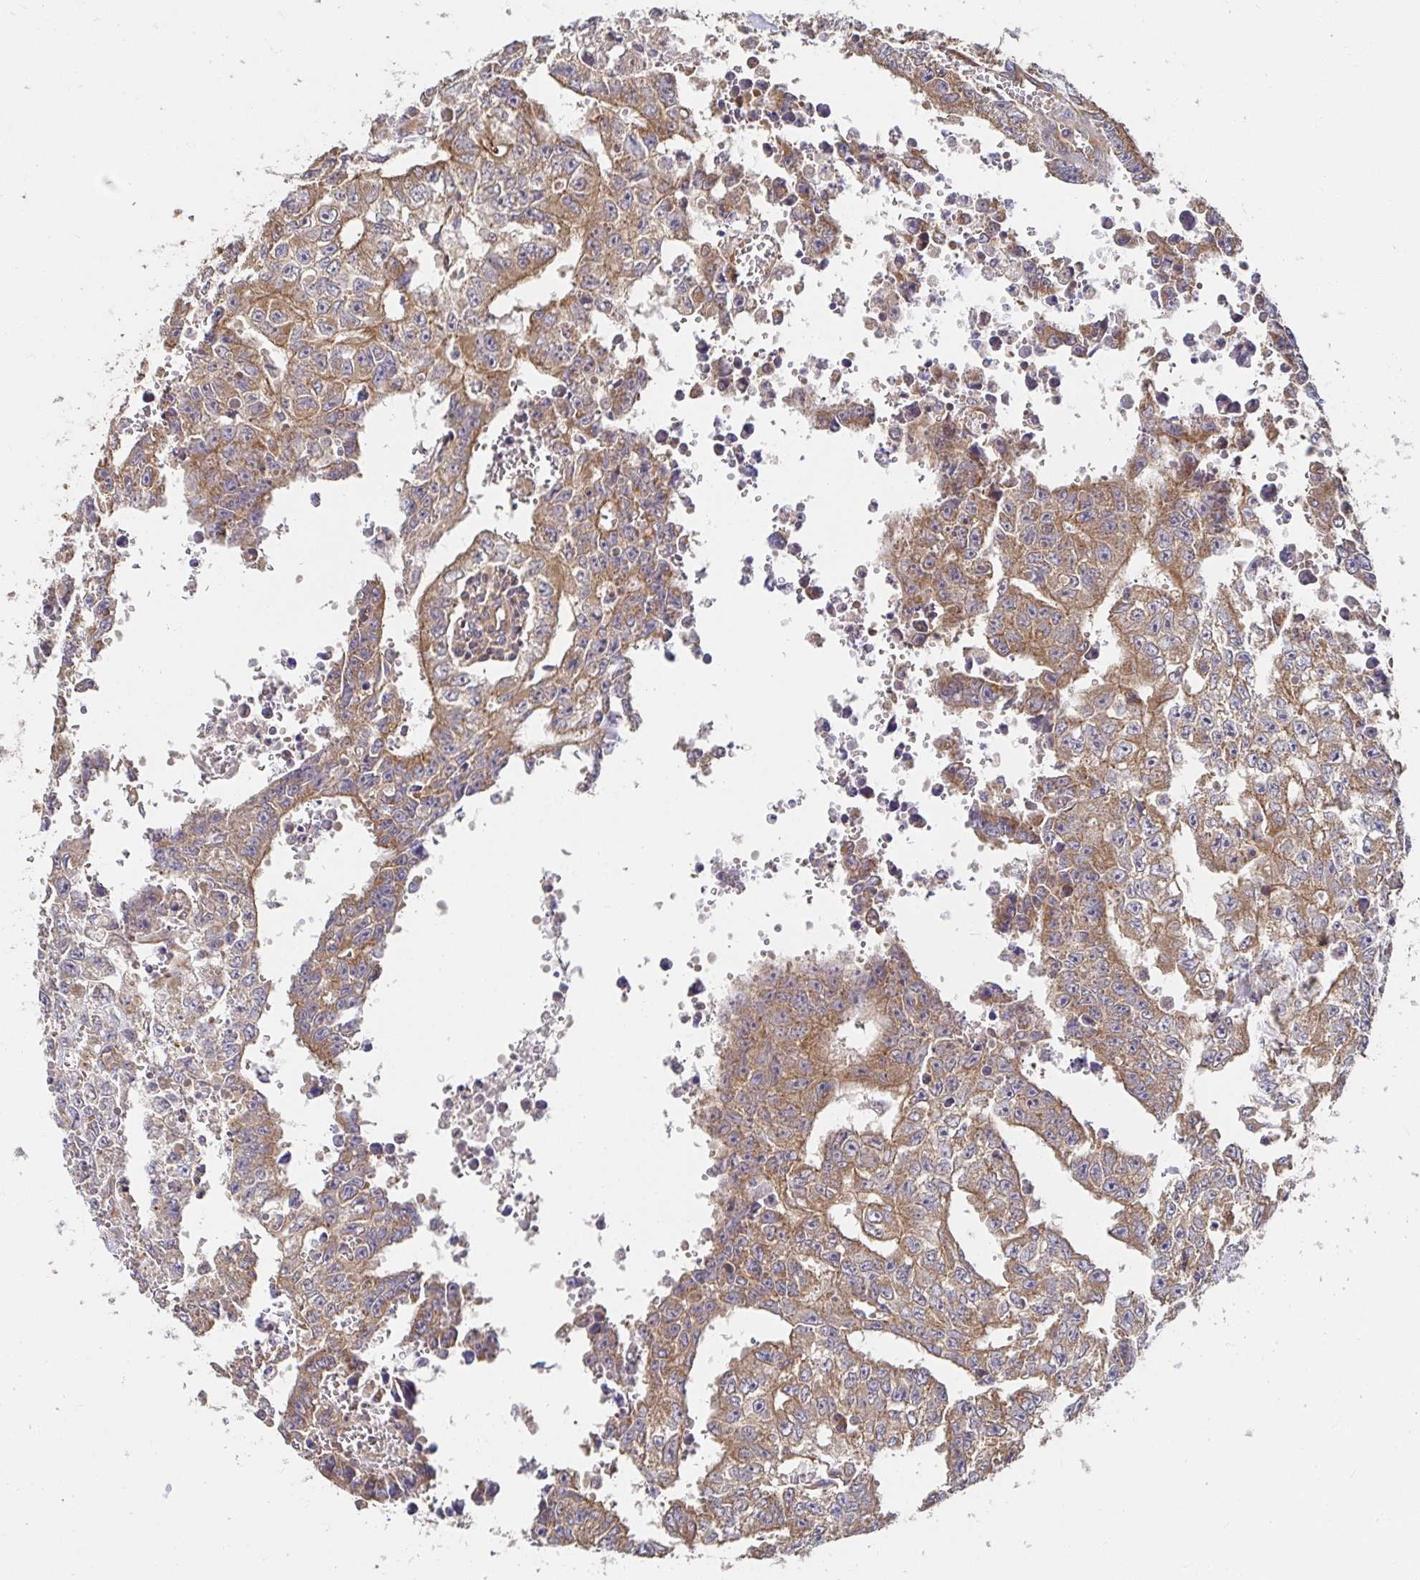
{"staining": {"intensity": "moderate", "quantity": ">75%", "location": "cytoplasmic/membranous"}, "tissue": "testis cancer", "cell_type": "Tumor cells", "image_type": "cancer", "snomed": [{"axis": "morphology", "description": "Carcinoma, Embryonal, NOS"}, {"axis": "morphology", "description": "Teratoma, malignant, NOS"}, {"axis": "topography", "description": "Testis"}], "caption": "DAB immunohistochemical staining of human teratoma (malignant) (testis) demonstrates moderate cytoplasmic/membranous protein staining in about >75% of tumor cells. The protein of interest is stained brown, and the nuclei are stained in blue (DAB IHC with brightfield microscopy, high magnification).", "gene": "APBB1", "patient": {"sex": "male", "age": 24}}